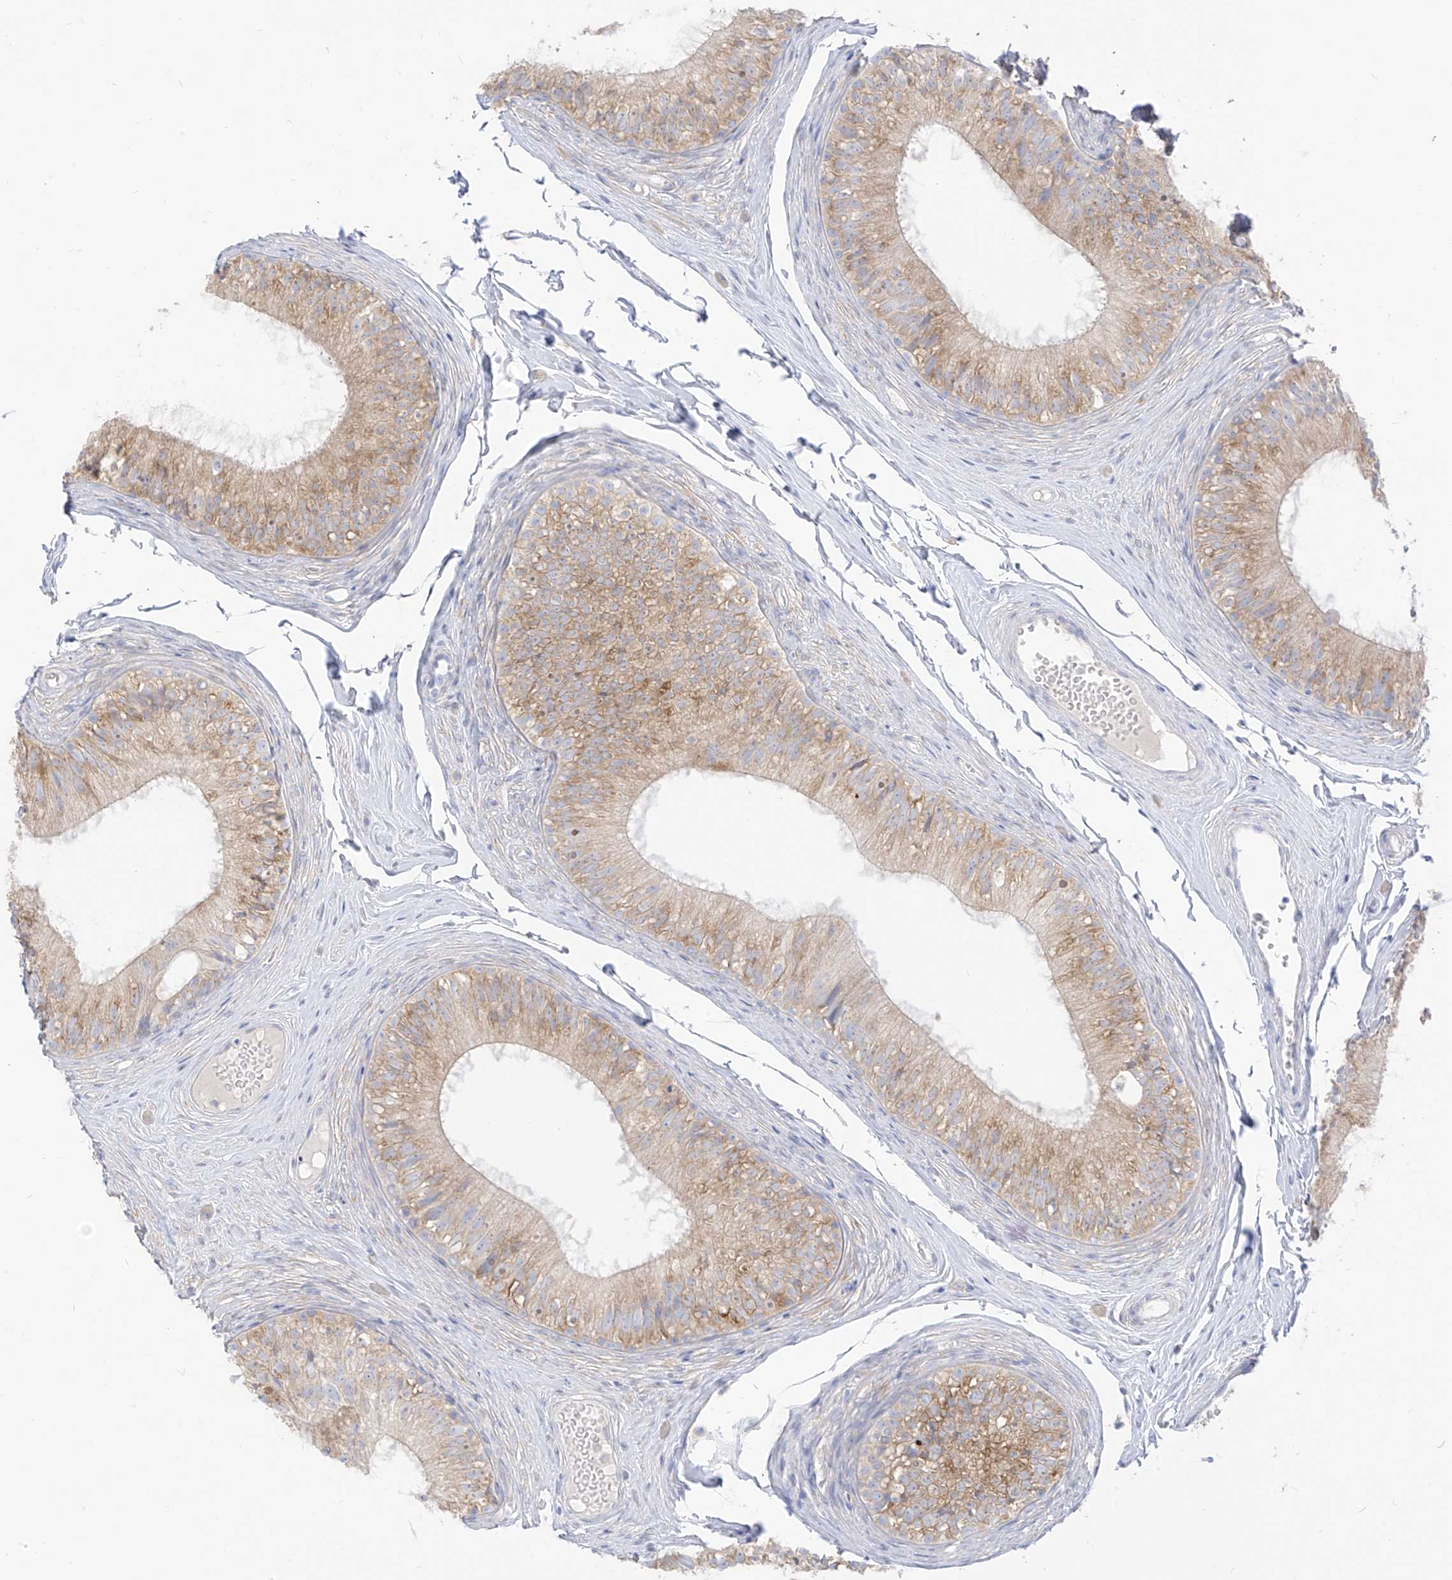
{"staining": {"intensity": "moderate", "quantity": "25%-75%", "location": "cytoplasmic/membranous"}, "tissue": "epididymis", "cell_type": "Glandular cells", "image_type": "normal", "snomed": [{"axis": "morphology", "description": "Normal tissue, NOS"}, {"axis": "morphology", "description": "Seminoma in situ"}, {"axis": "topography", "description": "Testis"}, {"axis": "topography", "description": "Epididymis"}], "caption": "An immunohistochemistry (IHC) image of normal tissue is shown. Protein staining in brown highlights moderate cytoplasmic/membranous positivity in epididymis within glandular cells. The protein is shown in brown color, while the nuclei are stained blue.", "gene": "ARHGEF40", "patient": {"sex": "male", "age": 28}}